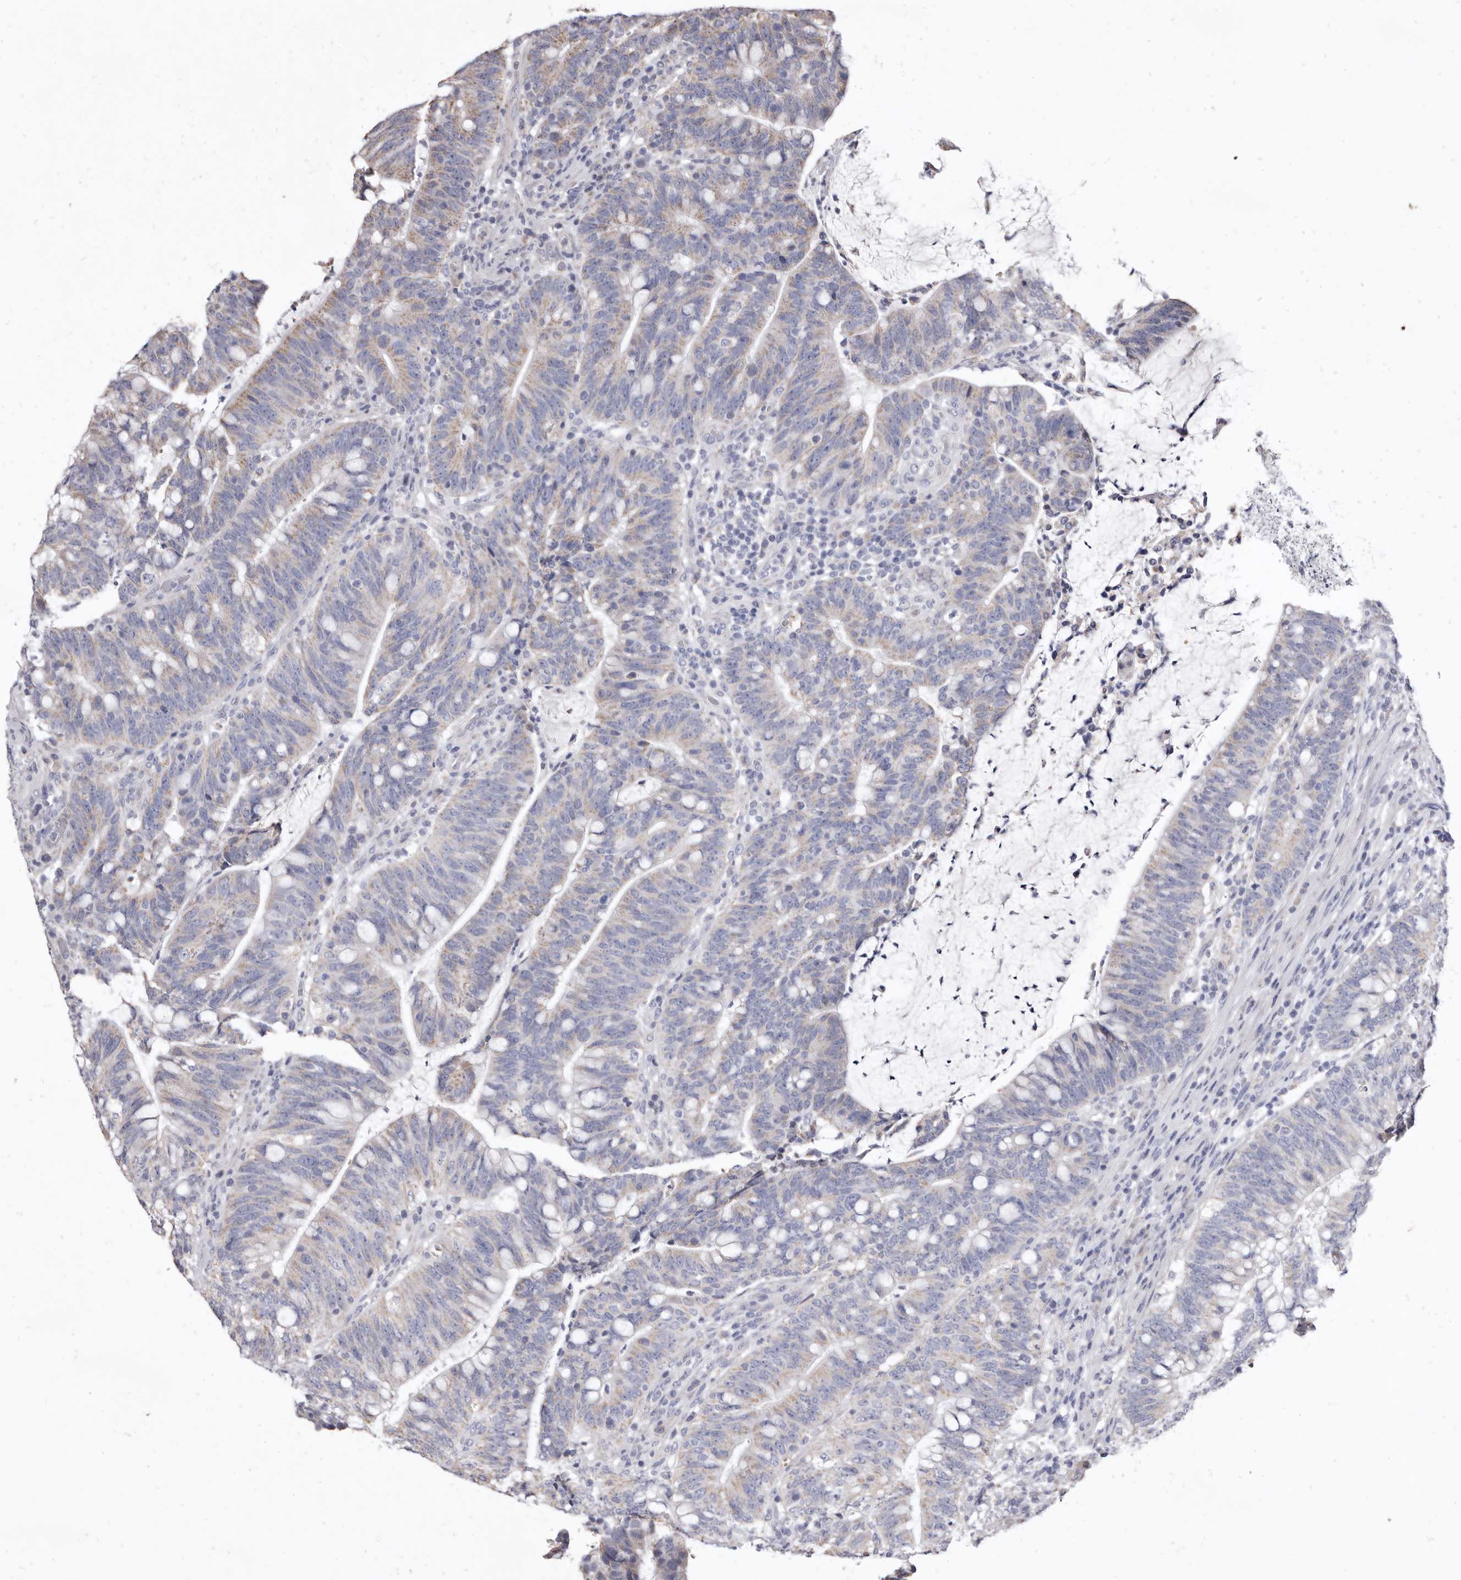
{"staining": {"intensity": "weak", "quantity": "<25%", "location": "cytoplasmic/membranous"}, "tissue": "colorectal cancer", "cell_type": "Tumor cells", "image_type": "cancer", "snomed": [{"axis": "morphology", "description": "Adenocarcinoma, NOS"}, {"axis": "topography", "description": "Colon"}], "caption": "This is an immunohistochemistry (IHC) micrograph of human adenocarcinoma (colorectal). There is no staining in tumor cells.", "gene": "CYP2E1", "patient": {"sex": "female", "age": 66}}